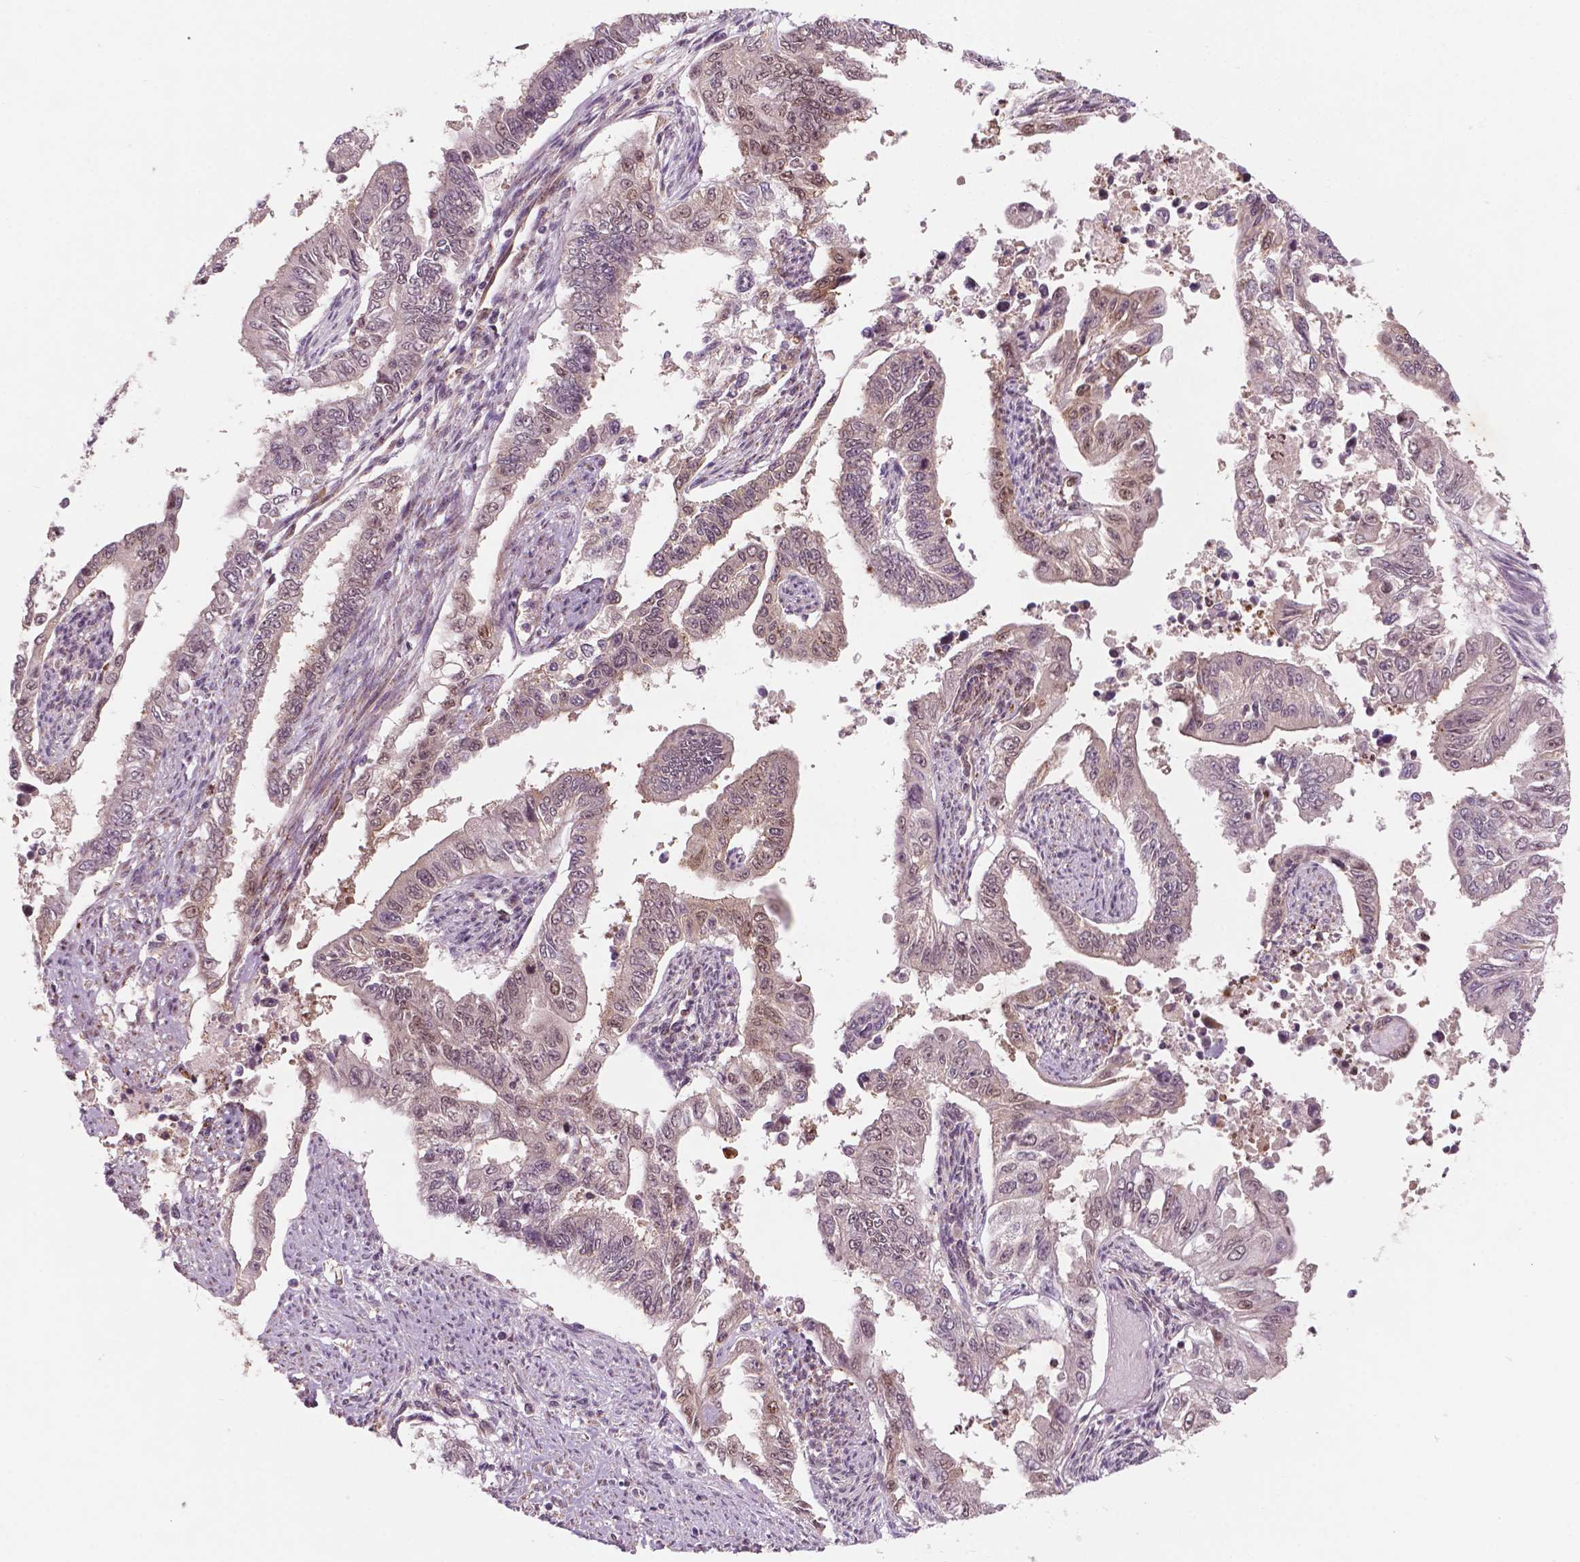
{"staining": {"intensity": "weak", "quantity": "<25%", "location": "cytoplasmic/membranous,nuclear"}, "tissue": "endometrial cancer", "cell_type": "Tumor cells", "image_type": "cancer", "snomed": [{"axis": "morphology", "description": "Adenocarcinoma, NOS"}, {"axis": "topography", "description": "Uterus"}], "caption": "A high-resolution photomicrograph shows IHC staining of endometrial cancer, which shows no significant staining in tumor cells. (IHC, brightfield microscopy, high magnification).", "gene": "NFAT5", "patient": {"sex": "female", "age": 59}}